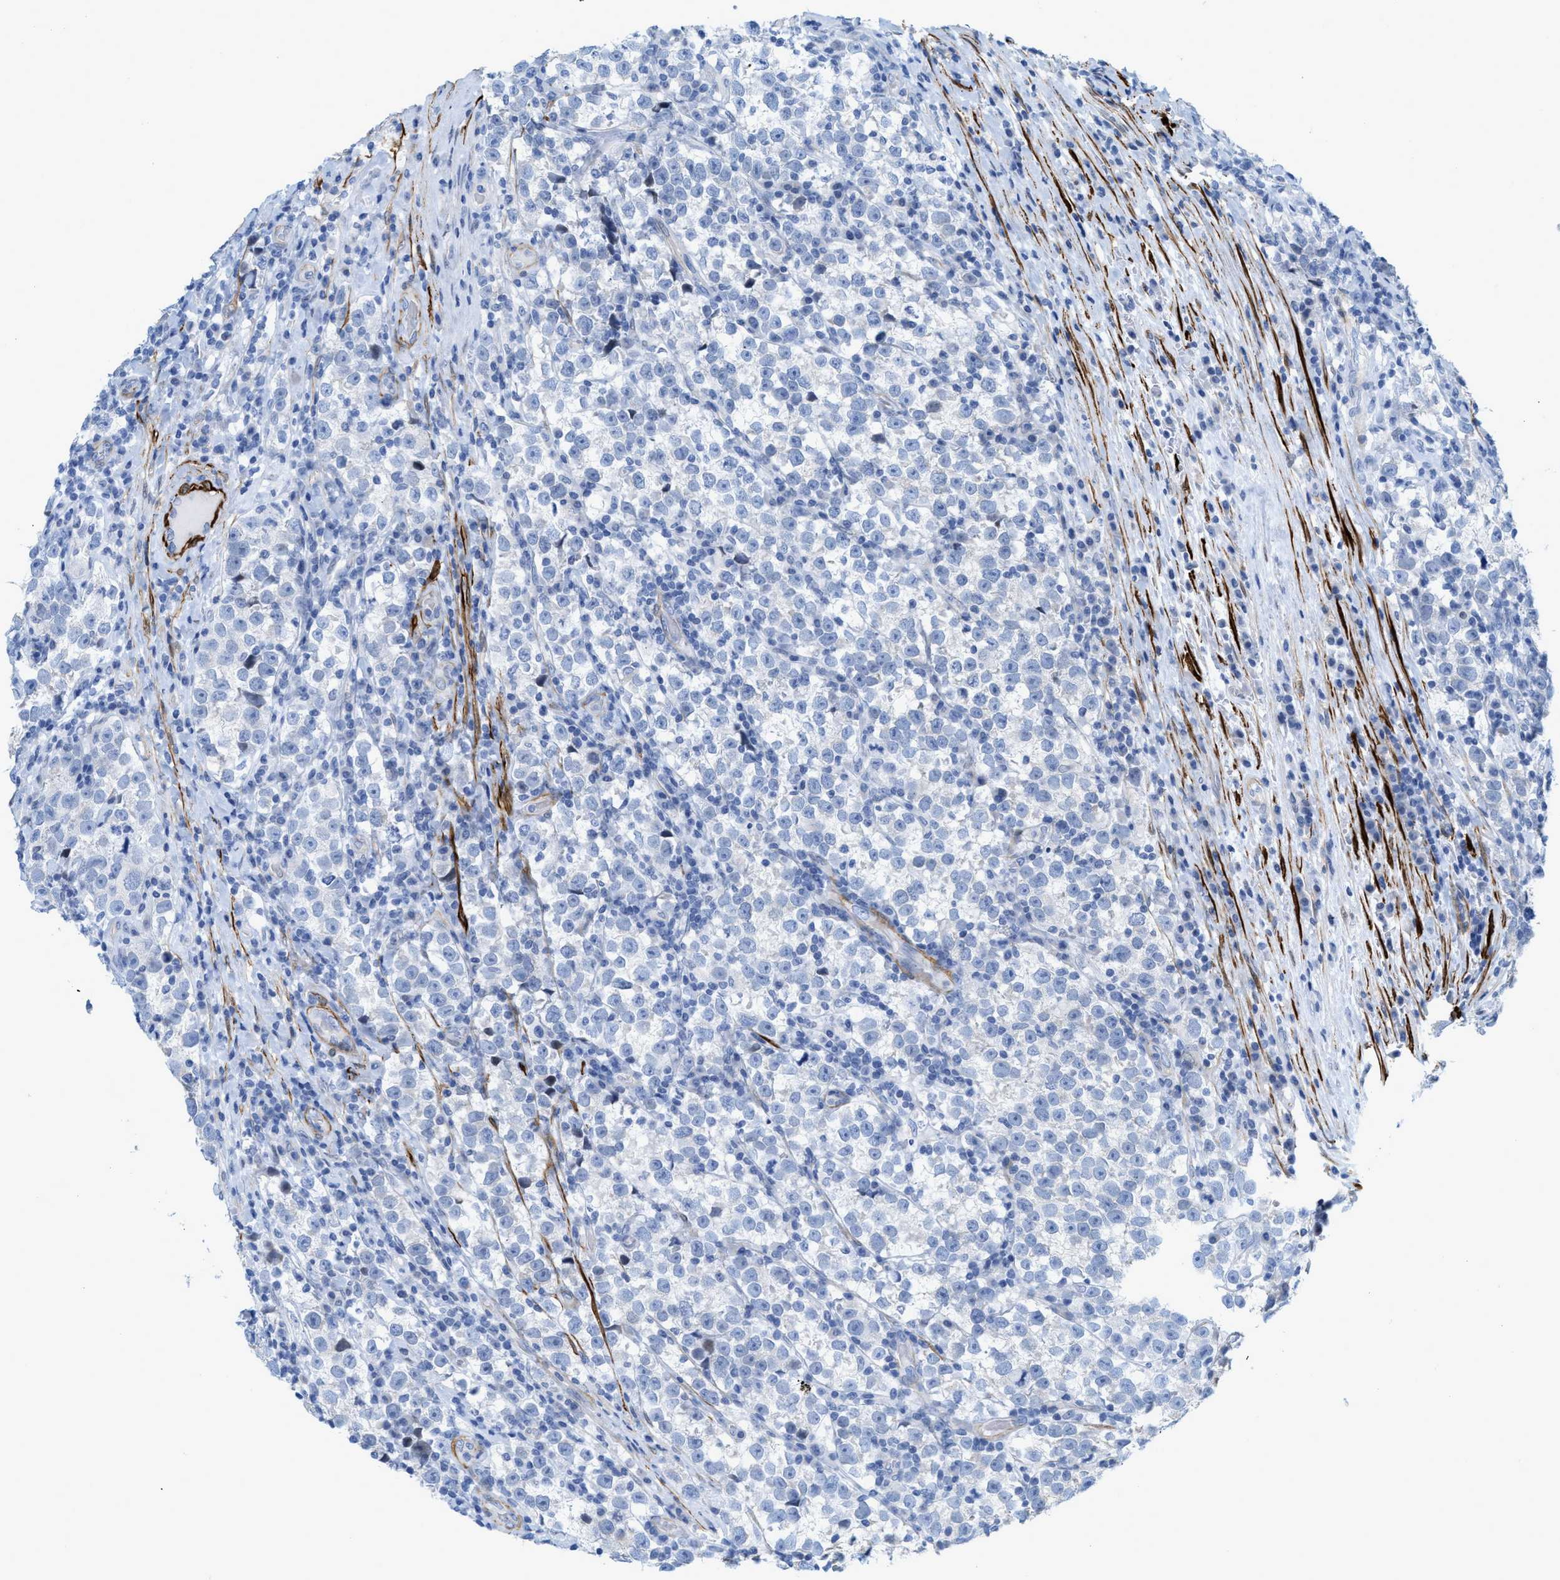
{"staining": {"intensity": "negative", "quantity": "none", "location": "none"}, "tissue": "testis cancer", "cell_type": "Tumor cells", "image_type": "cancer", "snomed": [{"axis": "morphology", "description": "Normal tissue, NOS"}, {"axis": "morphology", "description": "Seminoma, NOS"}, {"axis": "topography", "description": "Testis"}], "caption": "Immunohistochemical staining of human testis seminoma exhibits no significant staining in tumor cells.", "gene": "TAGLN", "patient": {"sex": "male", "age": 43}}